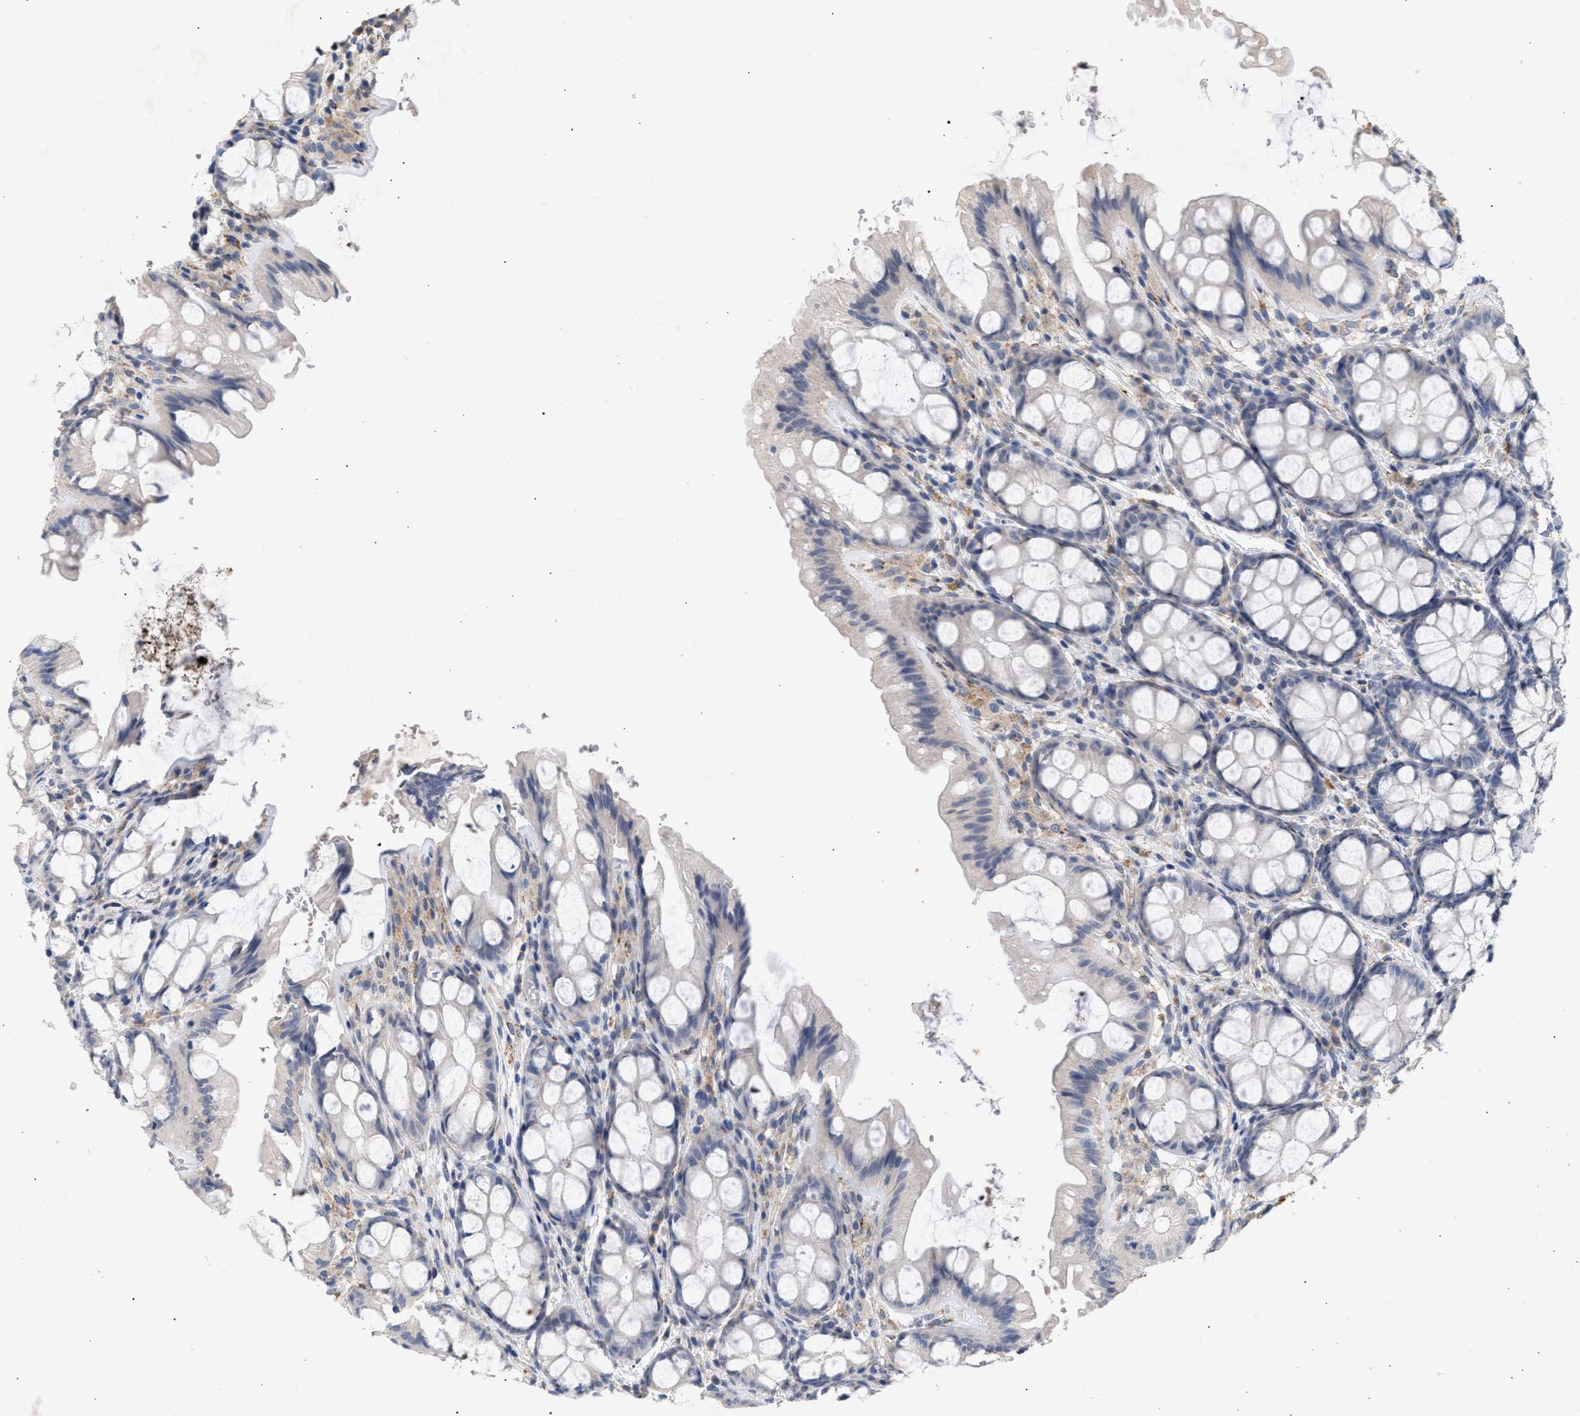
{"staining": {"intensity": "moderate", "quantity": "<25%", "location": "cytoplasmic/membranous"}, "tissue": "colon", "cell_type": "Endothelial cells", "image_type": "normal", "snomed": [{"axis": "morphology", "description": "Normal tissue, NOS"}, {"axis": "topography", "description": "Colon"}], "caption": "The micrograph displays a brown stain indicating the presence of a protein in the cytoplasmic/membranous of endothelial cells in colon.", "gene": "SELENOM", "patient": {"sex": "male", "age": 47}}